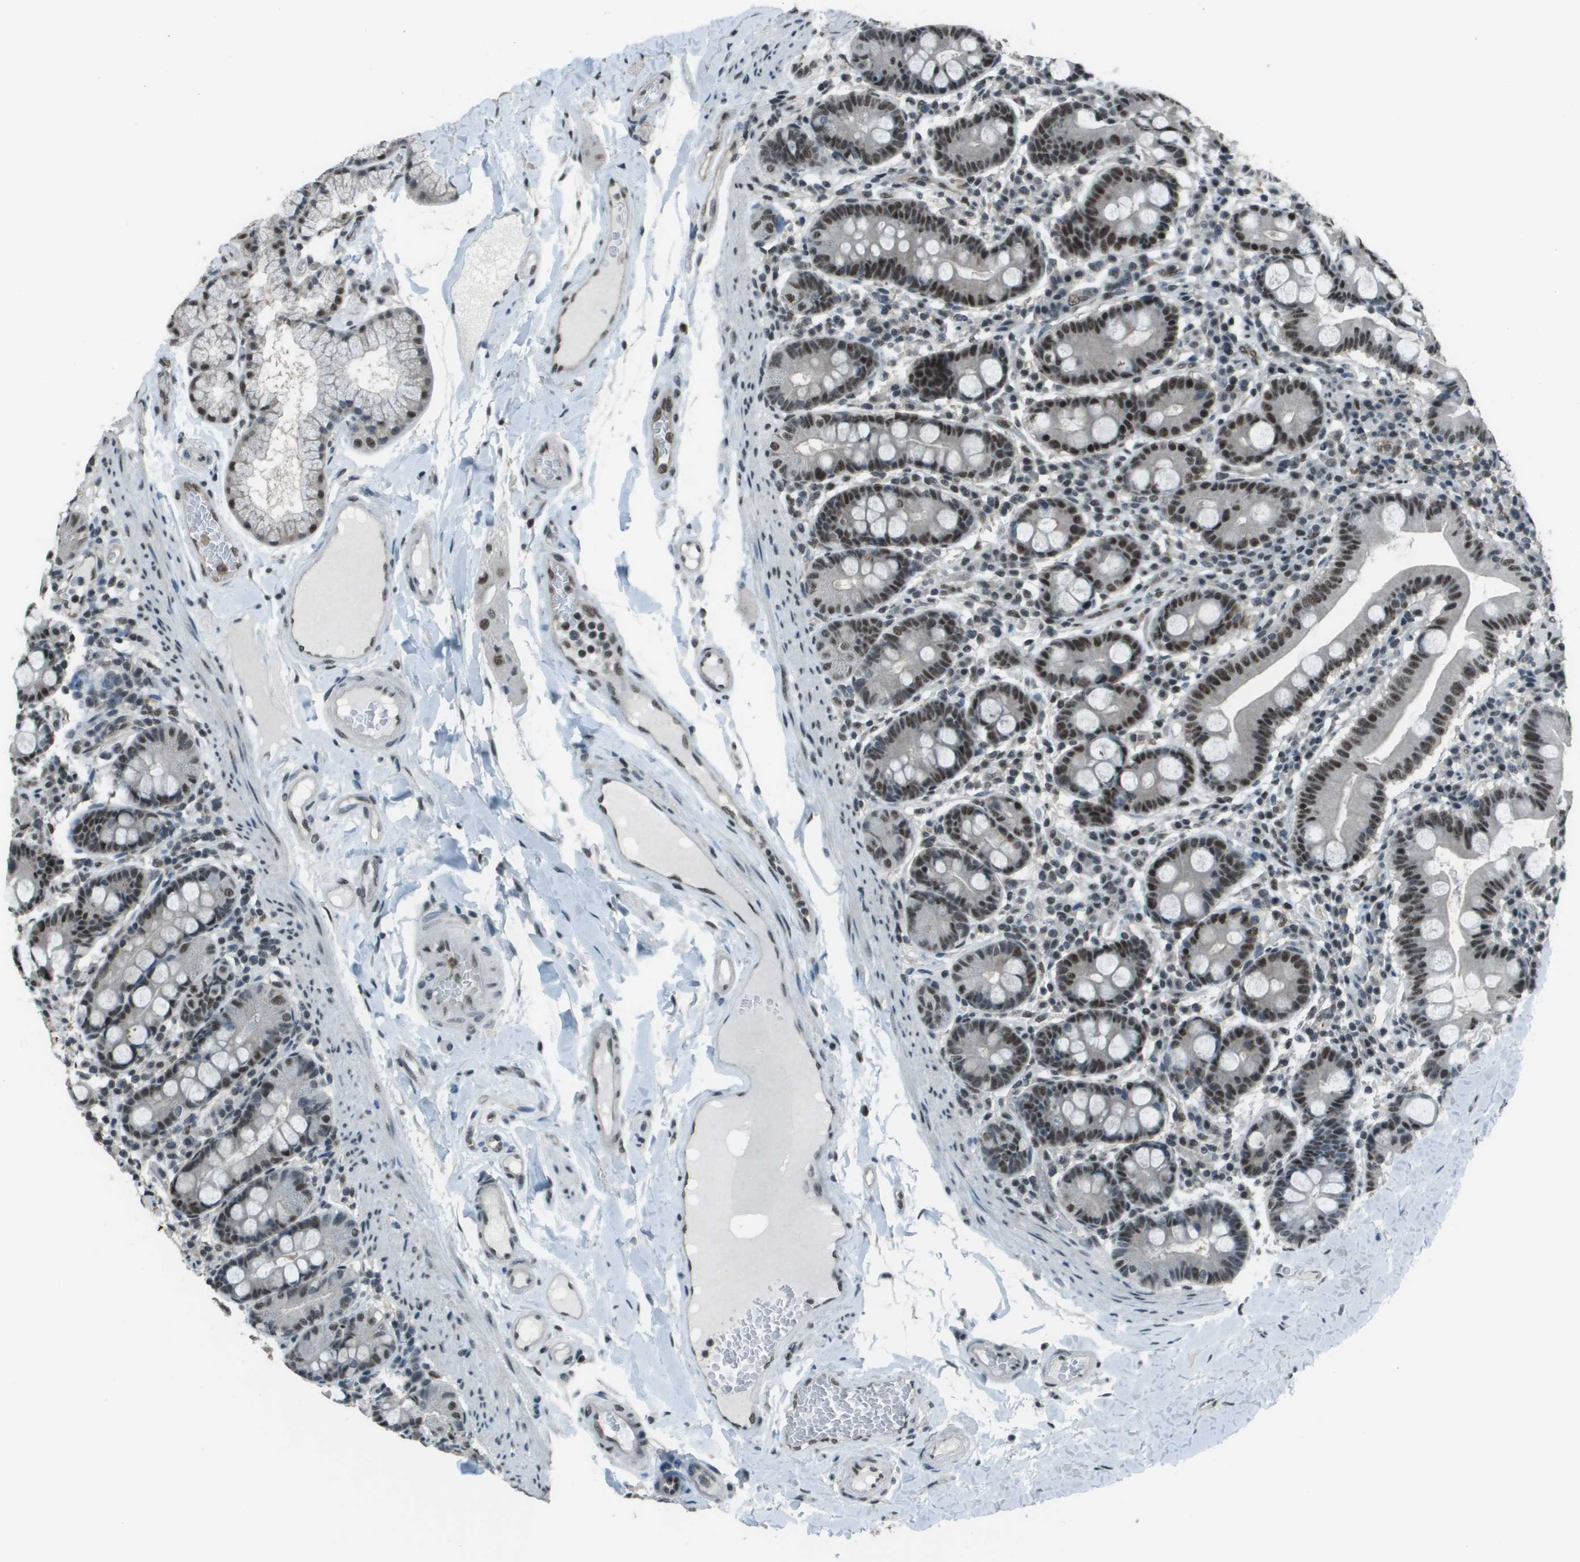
{"staining": {"intensity": "moderate", "quantity": ">75%", "location": "nuclear"}, "tissue": "duodenum", "cell_type": "Glandular cells", "image_type": "normal", "snomed": [{"axis": "morphology", "description": "Normal tissue, NOS"}, {"axis": "topography", "description": "Duodenum"}], "caption": "This micrograph displays IHC staining of unremarkable human duodenum, with medium moderate nuclear positivity in approximately >75% of glandular cells.", "gene": "DEPDC1", "patient": {"sex": "male", "age": 50}}